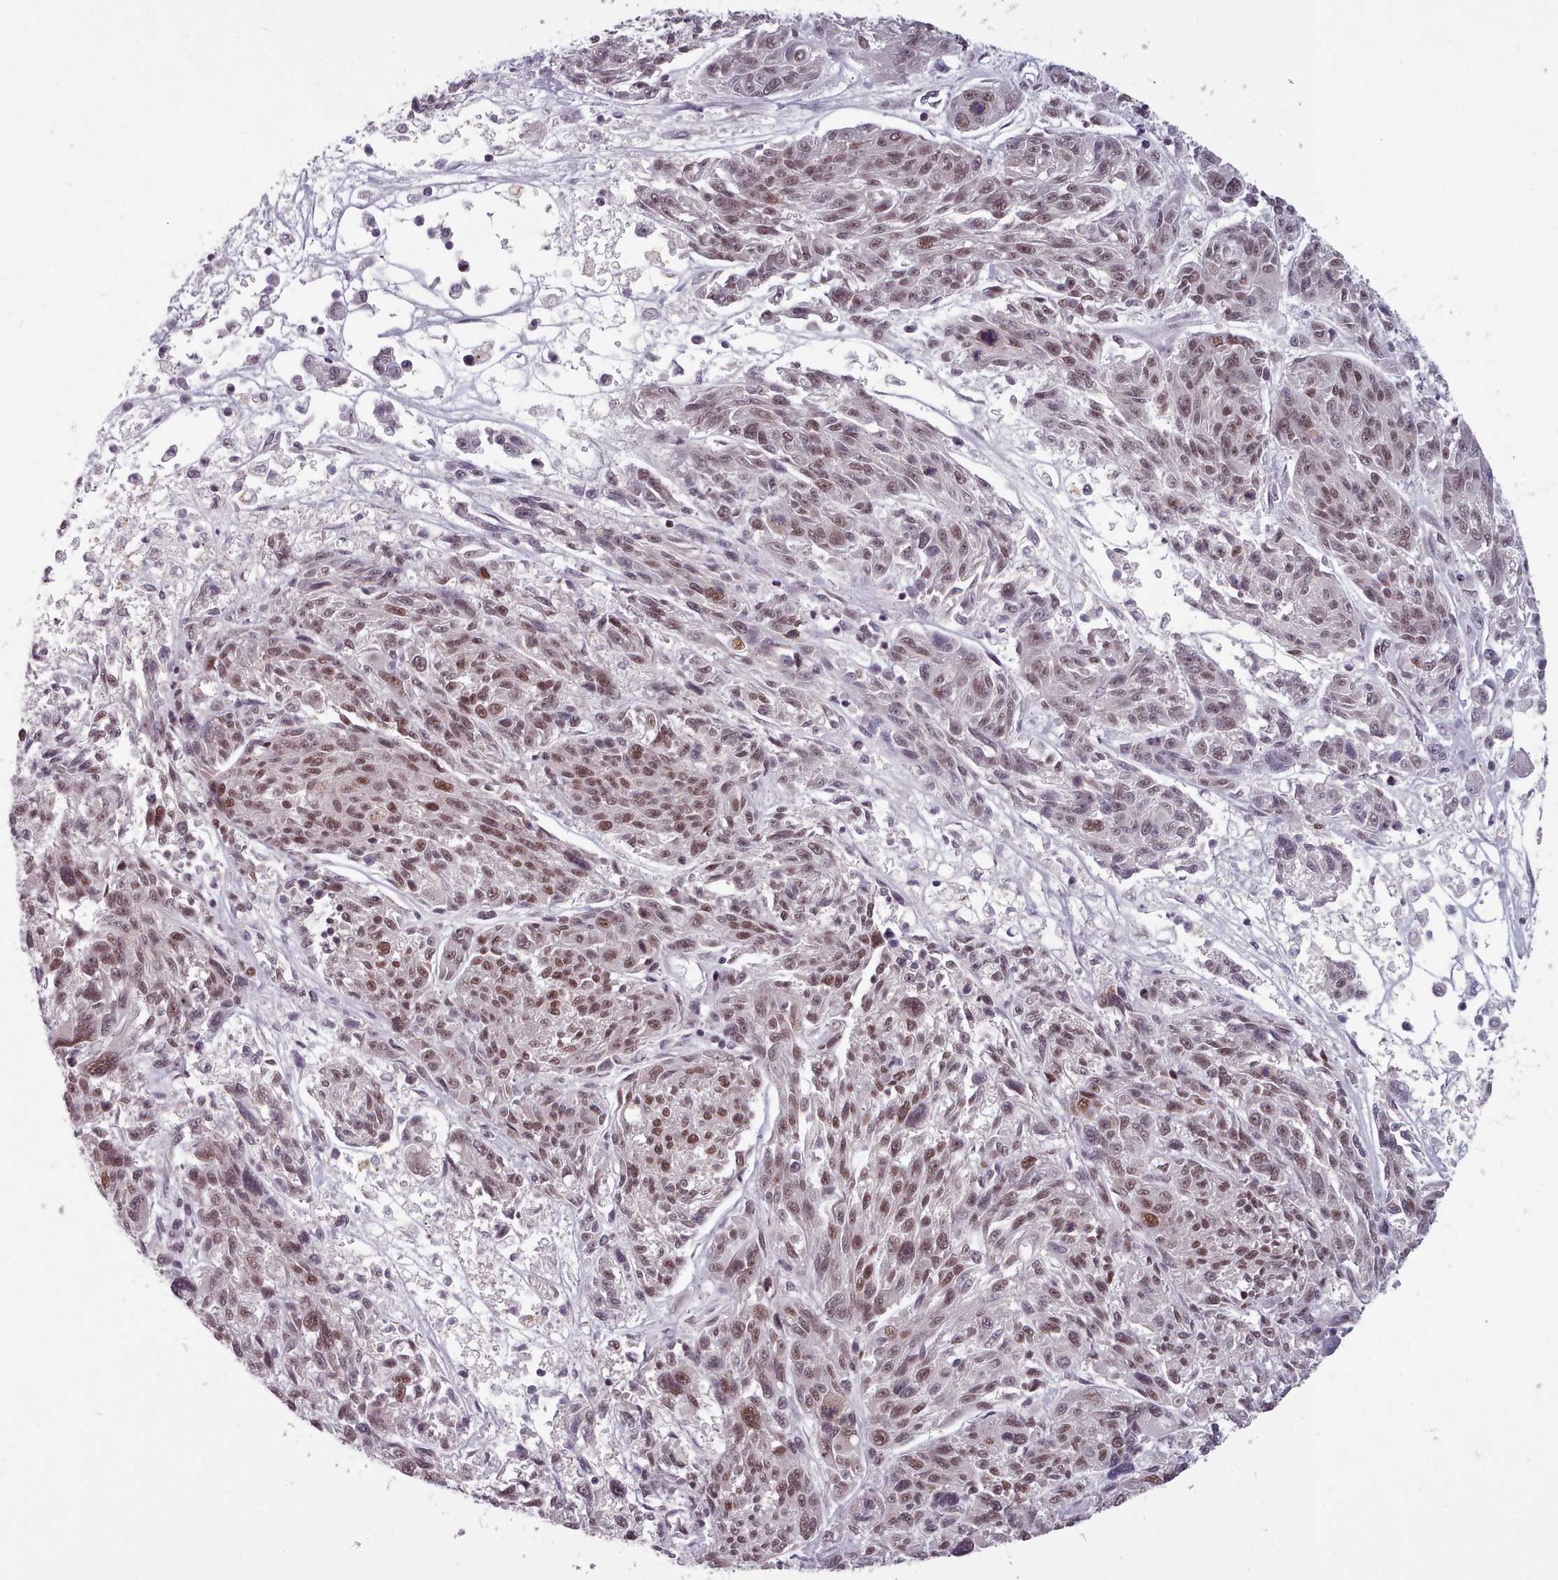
{"staining": {"intensity": "moderate", "quantity": ">75%", "location": "nuclear"}, "tissue": "melanoma", "cell_type": "Tumor cells", "image_type": "cancer", "snomed": [{"axis": "morphology", "description": "Malignant melanoma, NOS"}, {"axis": "topography", "description": "Skin"}], "caption": "Immunohistochemical staining of human melanoma demonstrates medium levels of moderate nuclear staining in approximately >75% of tumor cells. (DAB IHC with brightfield microscopy, high magnification).", "gene": "SRSF9", "patient": {"sex": "male", "age": 53}}